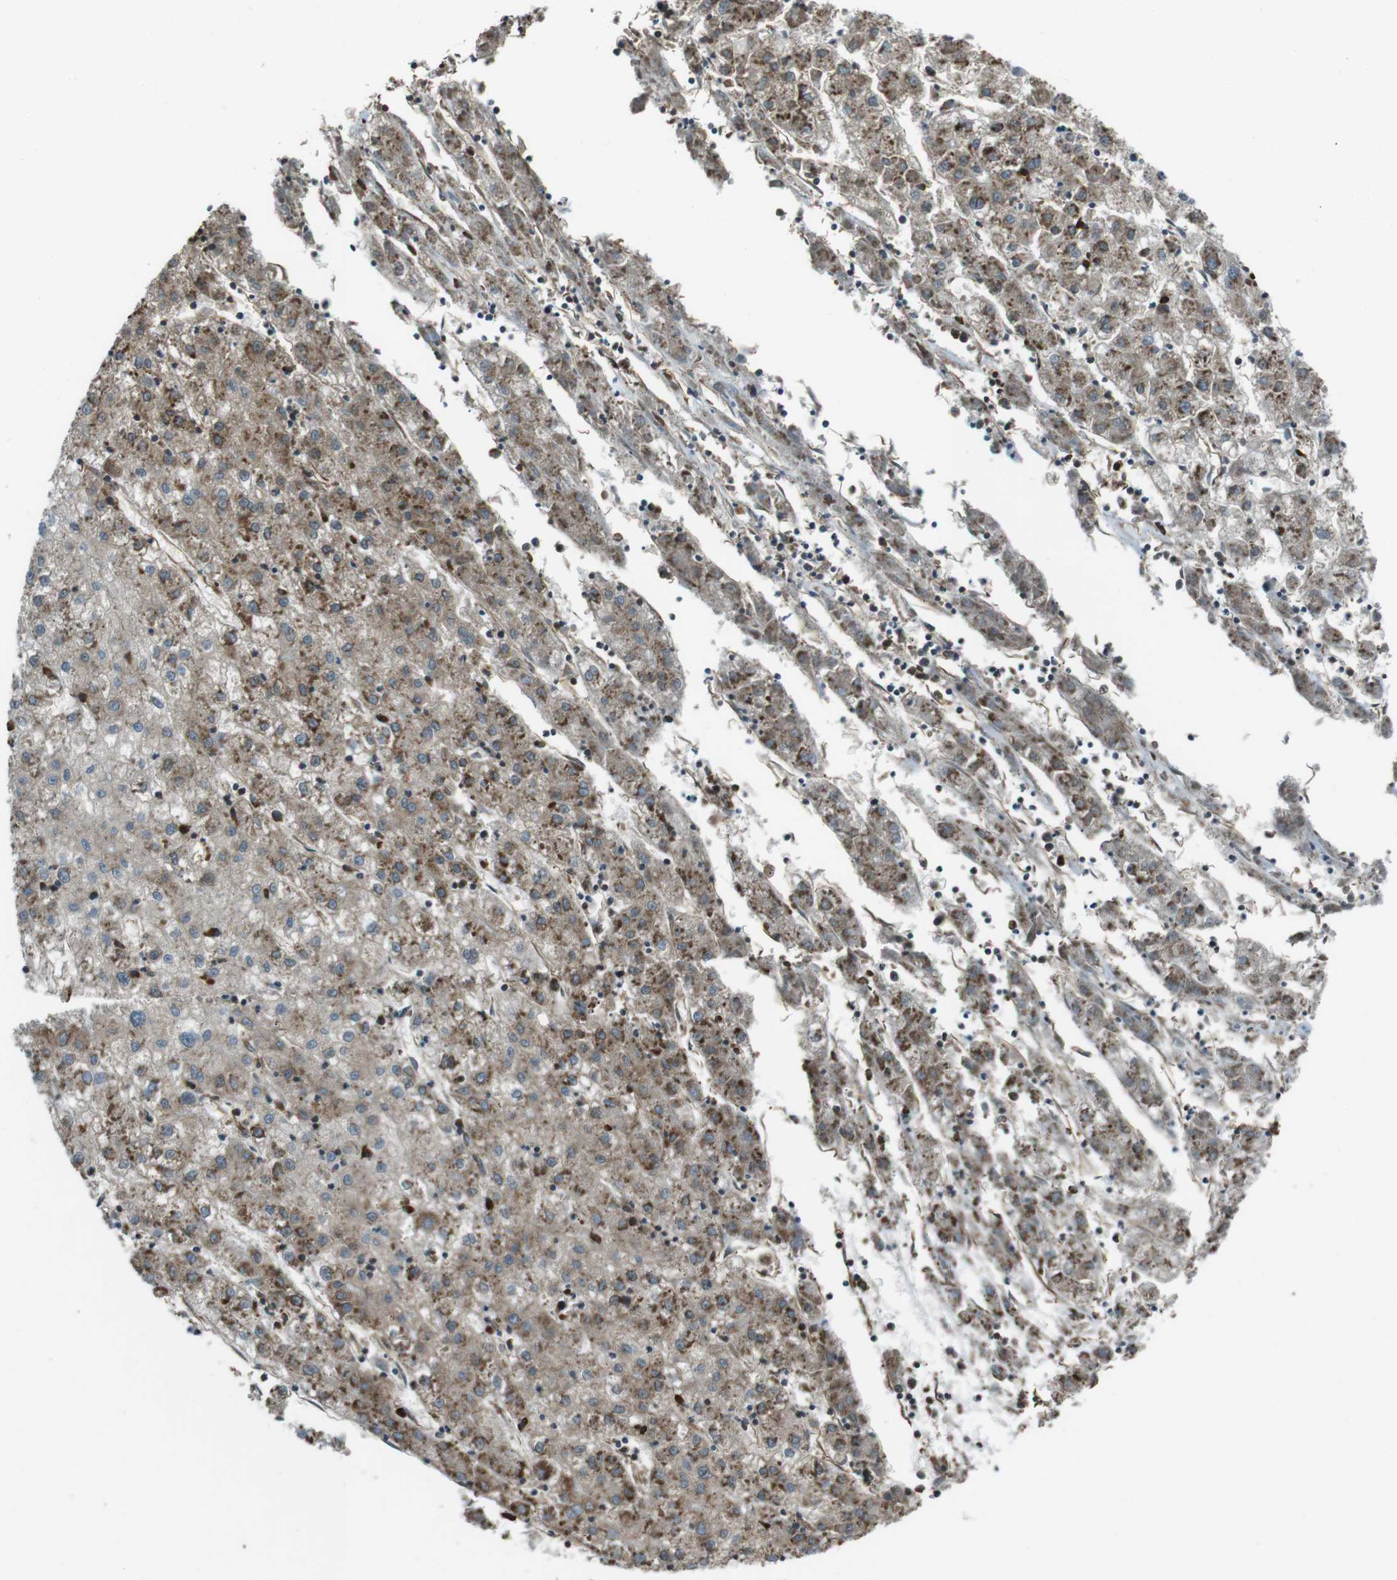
{"staining": {"intensity": "moderate", "quantity": "25%-75%", "location": "cytoplasmic/membranous"}, "tissue": "liver cancer", "cell_type": "Tumor cells", "image_type": "cancer", "snomed": [{"axis": "morphology", "description": "Carcinoma, Hepatocellular, NOS"}, {"axis": "topography", "description": "Liver"}], "caption": "High-power microscopy captured an immunohistochemistry photomicrograph of liver cancer (hepatocellular carcinoma), revealing moderate cytoplasmic/membranous staining in about 25%-75% of tumor cells.", "gene": "PA2G4", "patient": {"sex": "male", "age": 72}}